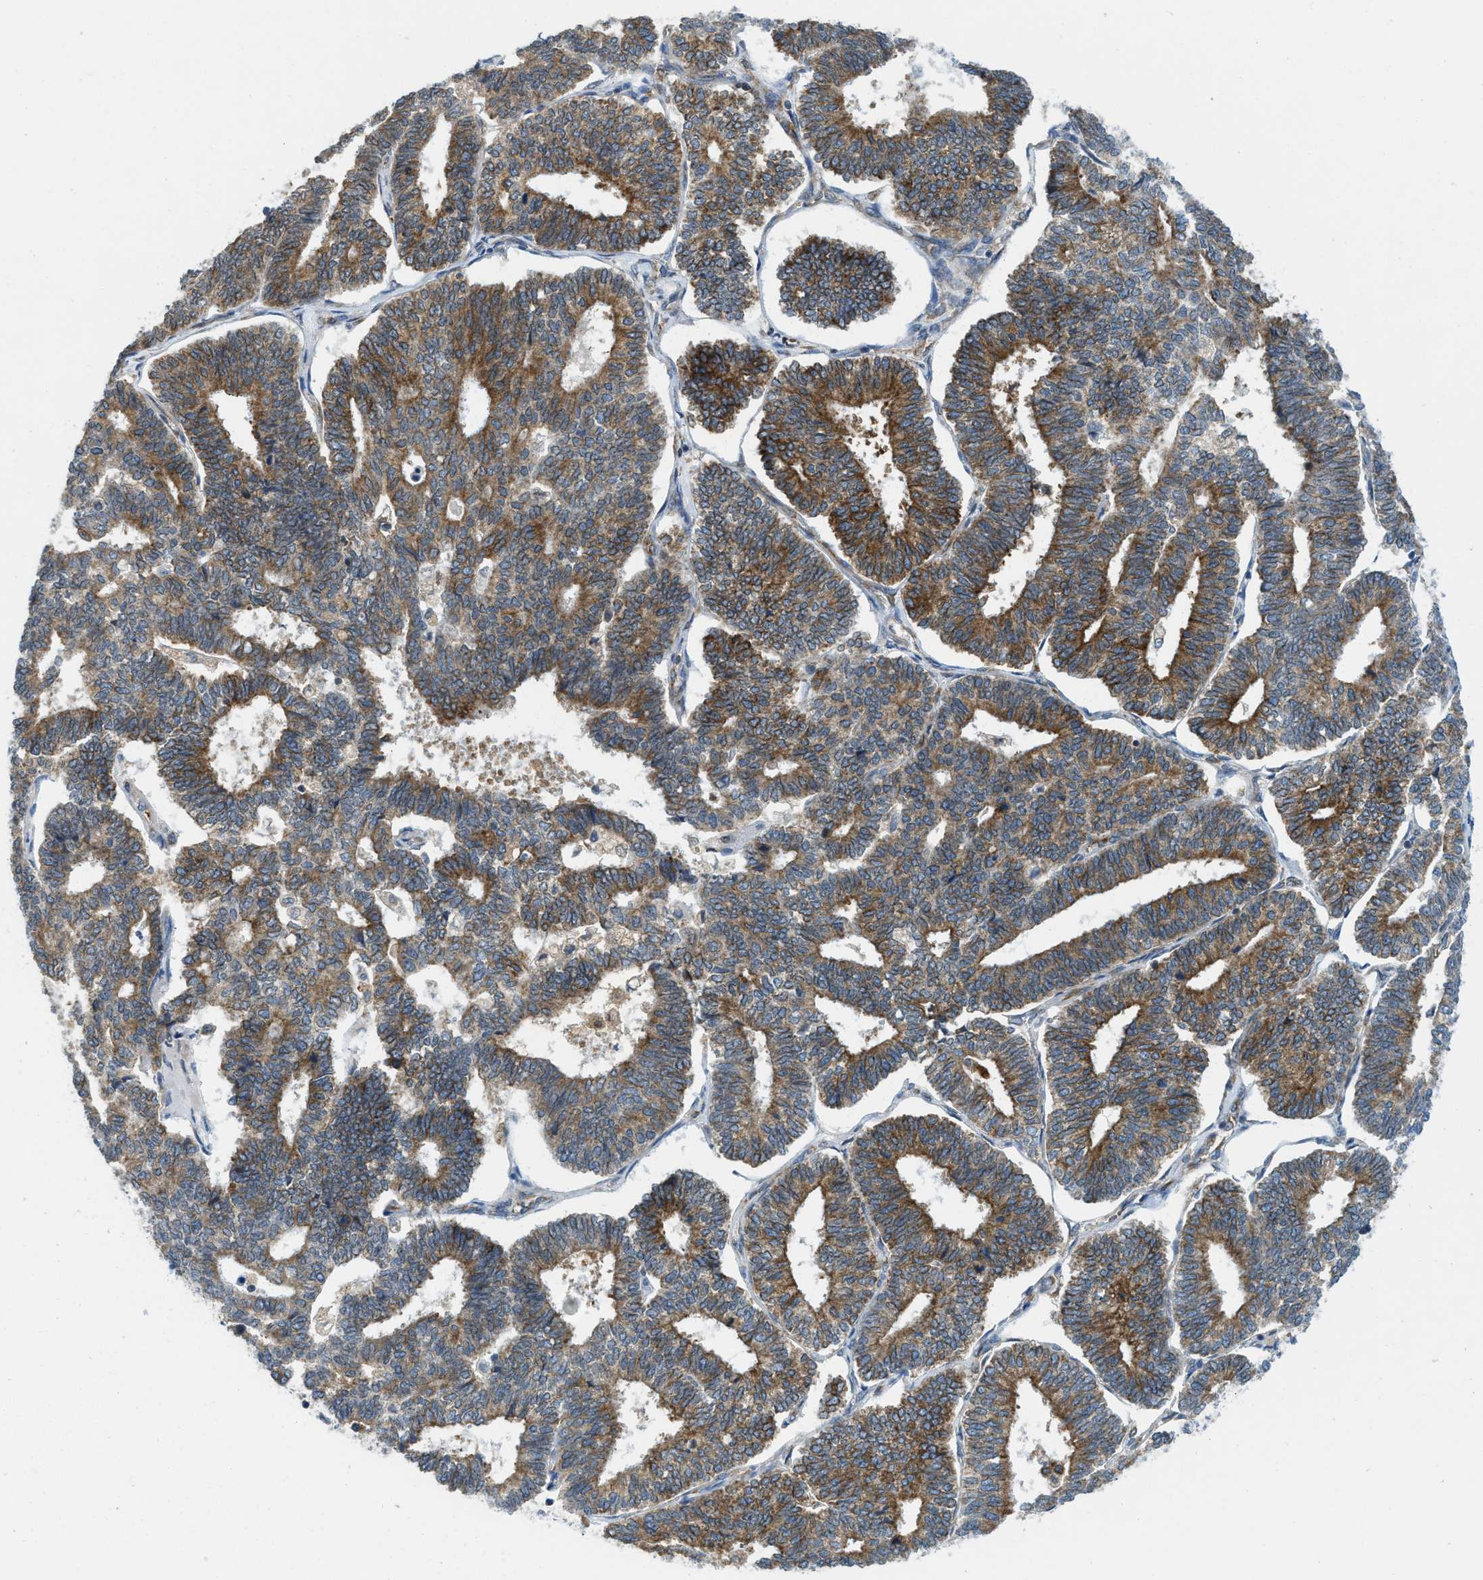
{"staining": {"intensity": "moderate", "quantity": ">75%", "location": "cytoplasmic/membranous"}, "tissue": "endometrial cancer", "cell_type": "Tumor cells", "image_type": "cancer", "snomed": [{"axis": "morphology", "description": "Adenocarcinoma, NOS"}, {"axis": "topography", "description": "Endometrium"}], "caption": "Protein positivity by immunohistochemistry displays moderate cytoplasmic/membranous staining in approximately >75% of tumor cells in endometrial cancer.", "gene": "BCAP31", "patient": {"sex": "female", "age": 70}}